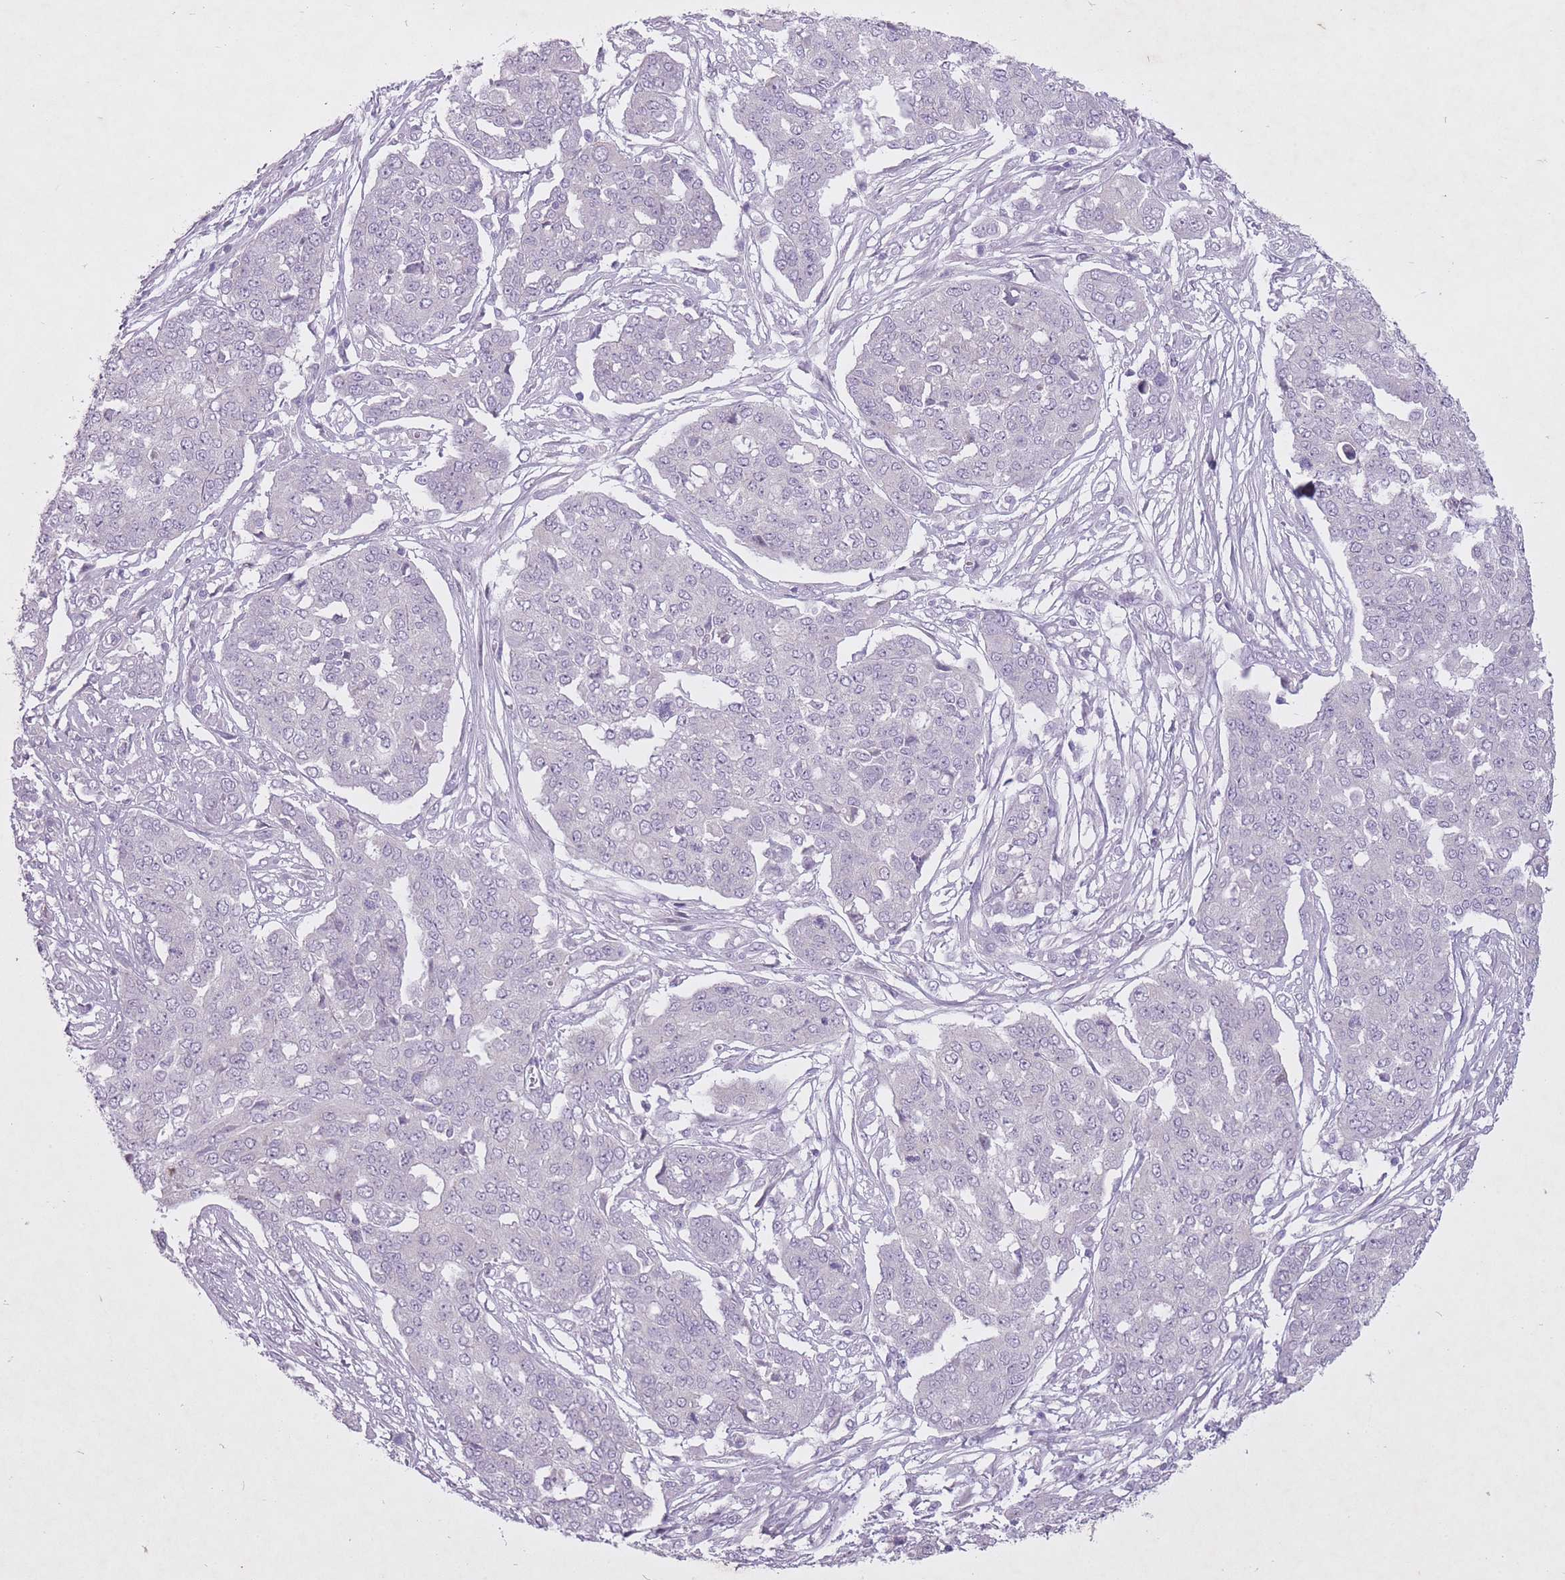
{"staining": {"intensity": "negative", "quantity": "none", "location": "none"}, "tissue": "ovarian cancer", "cell_type": "Tumor cells", "image_type": "cancer", "snomed": [{"axis": "morphology", "description": "Cystadenocarcinoma, serous, NOS"}, {"axis": "topography", "description": "Soft tissue"}, {"axis": "topography", "description": "Ovary"}], "caption": "This is an immunohistochemistry (IHC) micrograph of ovarian cancer. There is no expression in tumor cells.", "gene": "FAM43B", "patient": {"sex": "female", "age": 57}}